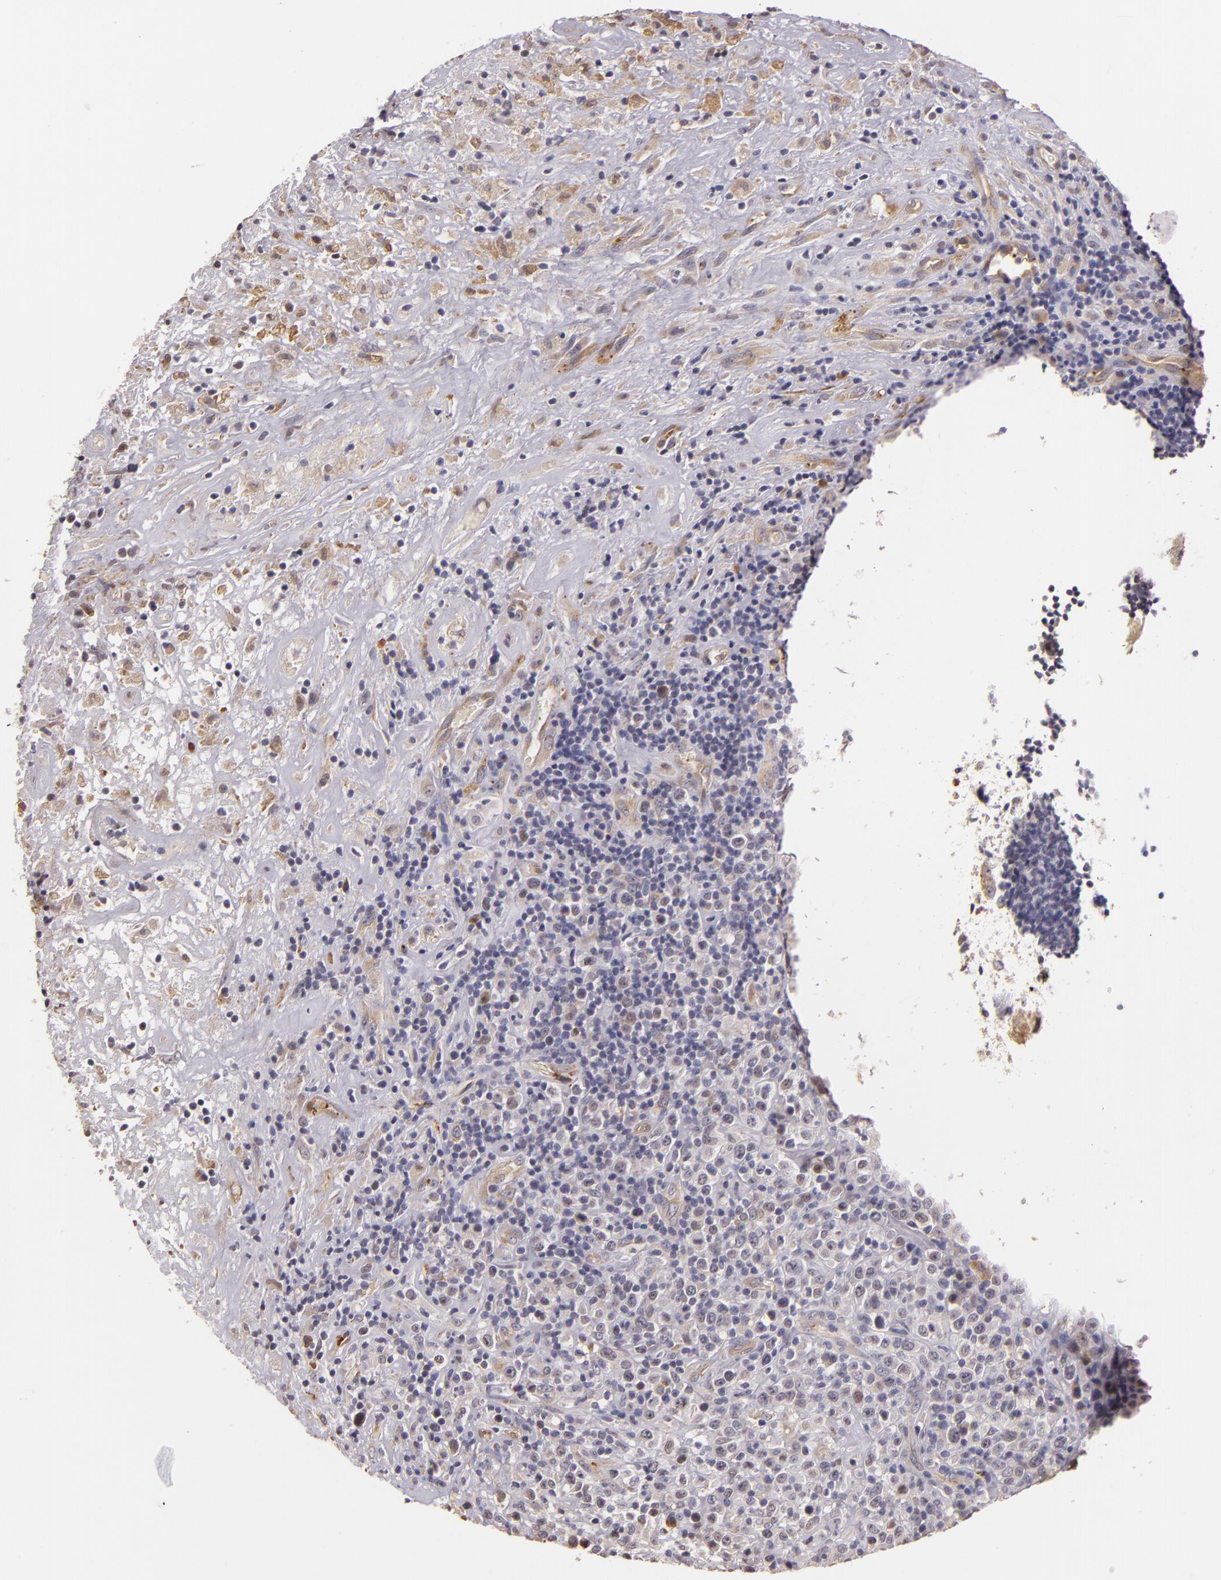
{"staining": {"intensity": "negative", "quantity": "none", "location": "none"}, "tissue": "lymphoma", "cell_type": "Tumor cells", "image_type": "cancer", "snomed": [{"axis": "morphology", "description": "Hodgkin's disease, NOS"}, {"axis": "topography", "description": "Lymph node"}], "caption": "Tumor cells are negative for protein expression in human Hodgkin's disease.", "gene": "SYTL4", "patient": {"sex": "male", "age": 46}}